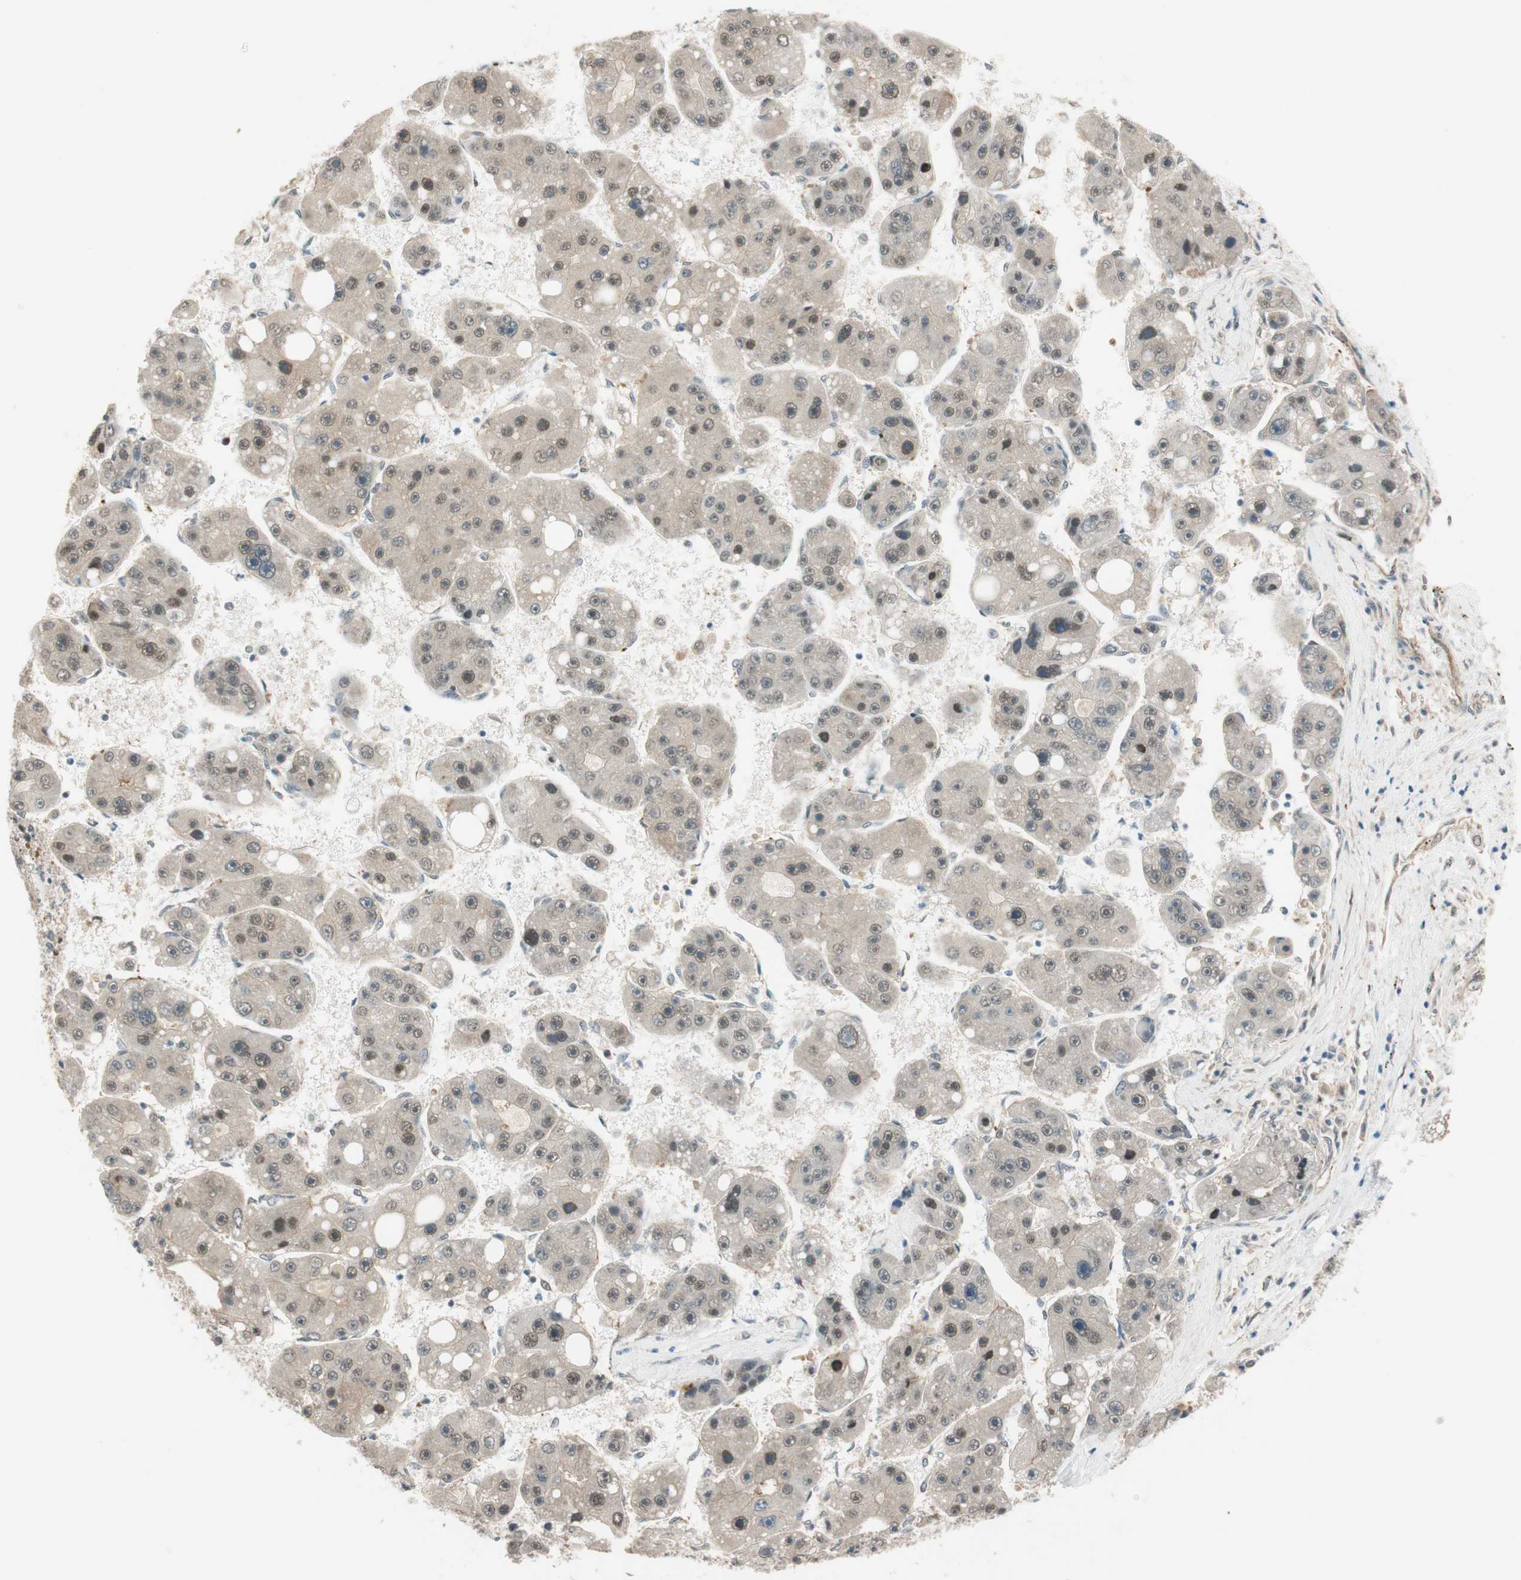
{"staining": {"intensity": "weak", "quantity": ">75%", "location": "cytoplasmic/membranous,nuclear"}, "tissue": "liver cancer", "cell_type": "Tumor cells", "image_type": "cancer", "snomed": [{"axis": "morphology", "description": "Carcinoma, Hepatocellular, NOS"}, {"axis": "topography", "description": "Liver"}], "caption": "Immunohistochemistry staining of liver cancer (hepatocellular carcinoma), which shows low levels of weak cytoplasmic/membranous and nuclear positivity in about >75% of tumor cells indicating weak cytoplasmic/membranous and nuclear protein expression. The staining was performed using DAB (3,3'-diaminobenzidine) (brown) for protein detection and nuclei were counterstained in hematoxylin (blue).", "gene": "PSMD8", "patient": {"sex": "female", "age": 61}}